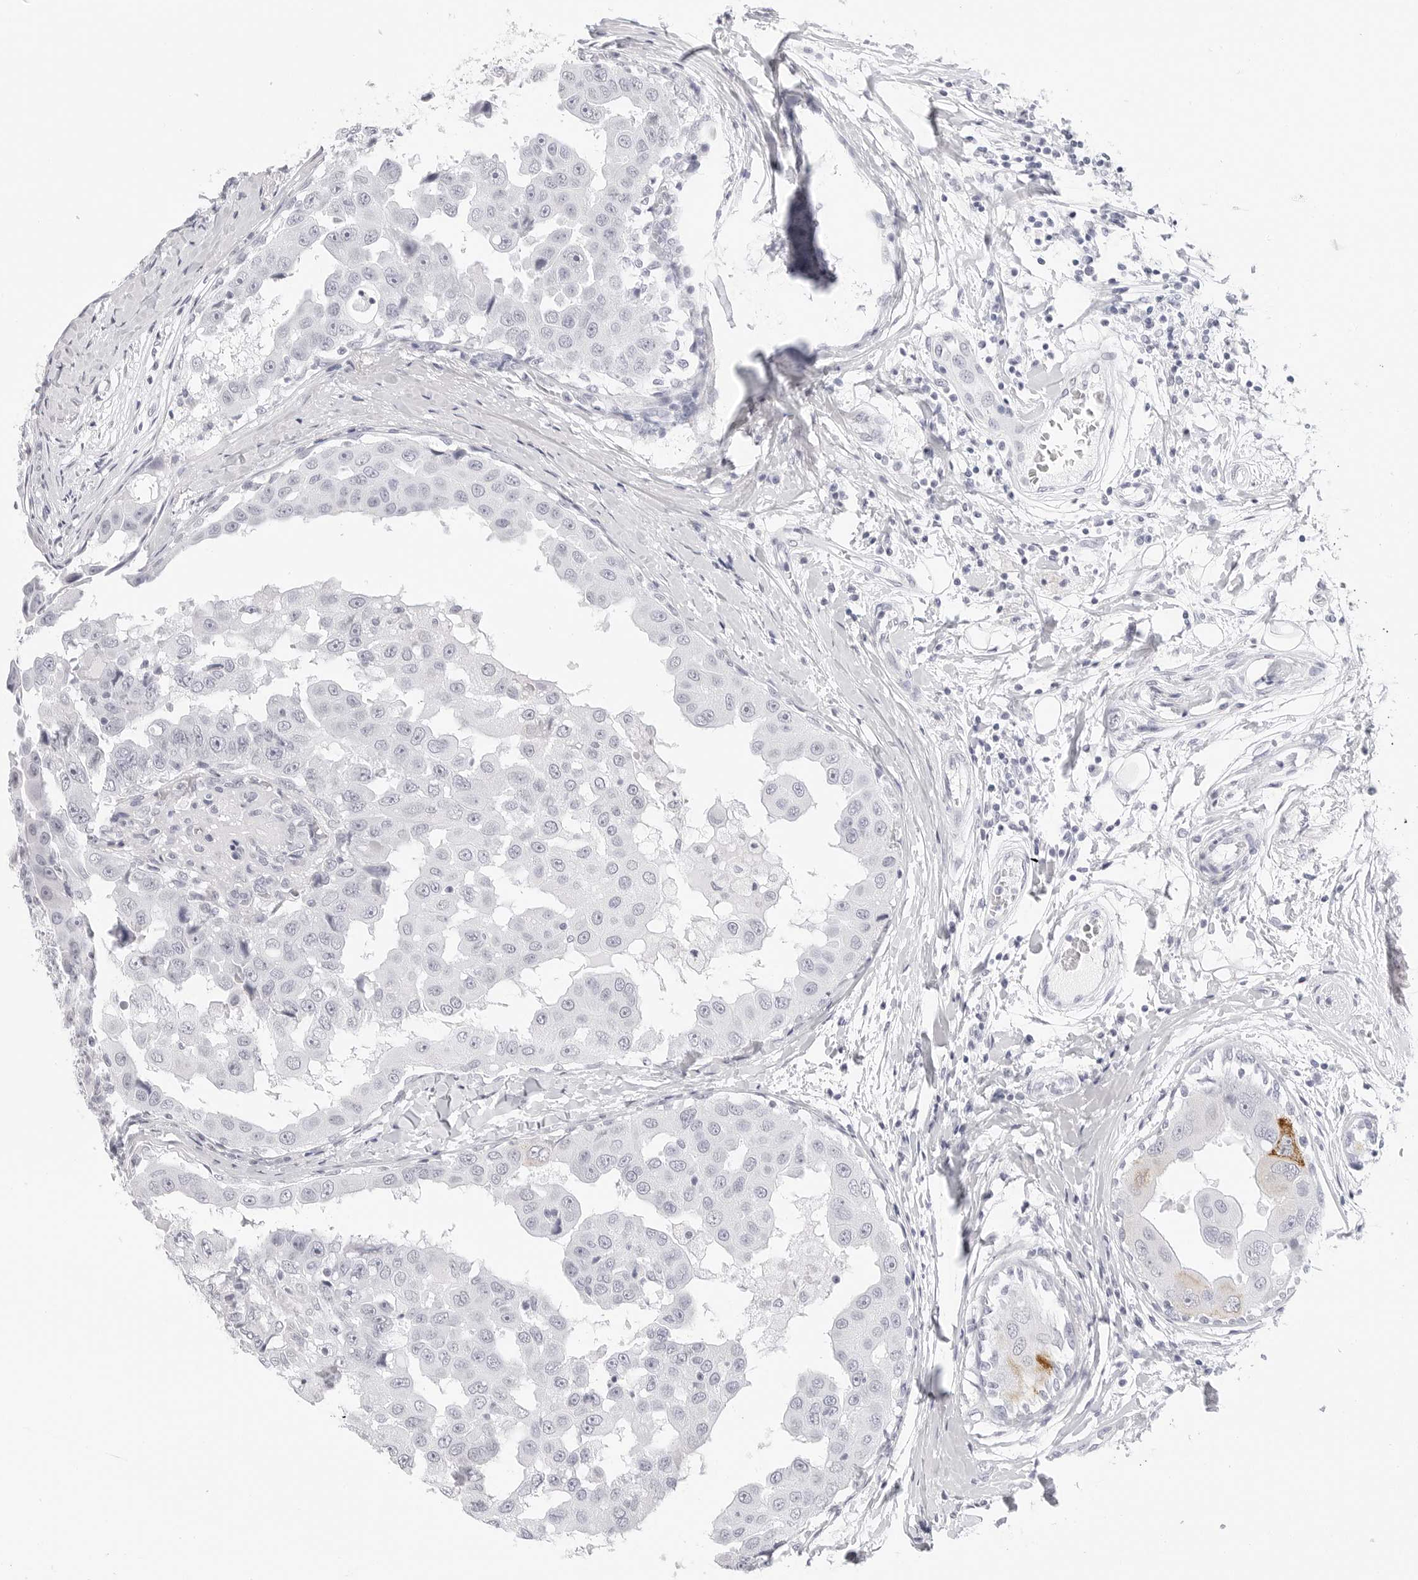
{"staining": {"intensity": "moderate", "quantity": "<25%", "location": "cytoplasmic/membranous"}, "tissue": "breast cancer", "cell_type": "Tumor cells", "image_type": "cancer", "snomed": [{"axis": "morphology", "description": "Duct carcinoma"}, {"axis": "topography", "description": "Breast"}], "caption": "The photomicrograph shows immunohistochemical staining of breast invasive ductal carcinoma. There is moderate cytoplasmic/membranous positivity is appreciated in about <25% of tumor cells. The staining was performed using DAB to visualize the protein expression in brown, while the nuclei were stained in blue with hematoxylin (Magnification: 20x).", "gene": "HMGCS2", "patient": {"sex": "female", "age": 27}}